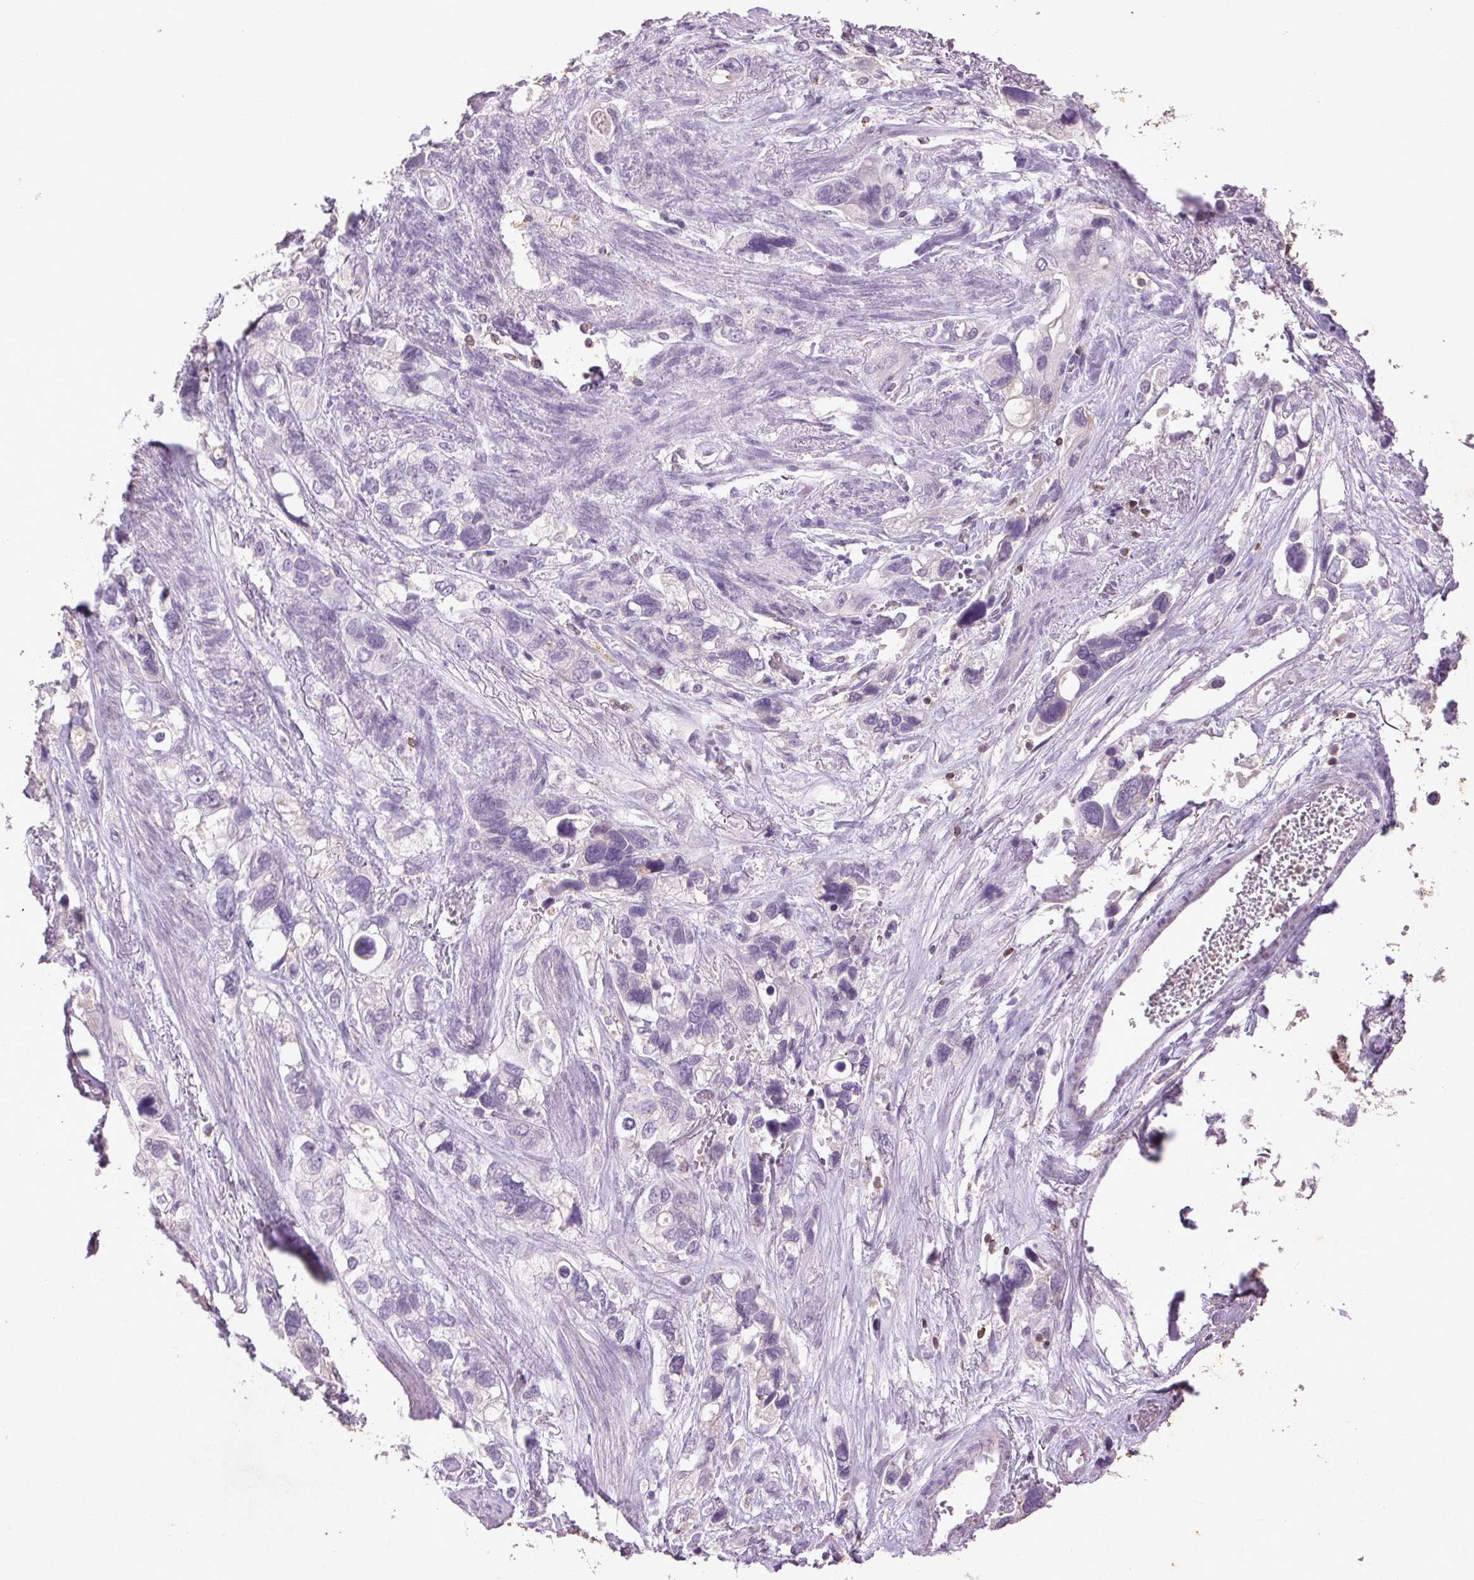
{"staining": {"intensity": "negative", "quantity": "none", "location": "none"}, "tissue": "stomach cancer", "cell_type": "Tumor cells", "image_type": "cancer", "snomed": [{"axis": "morphology", "description": "Adenocarcinoma, NOS"}, {"axis": "topography", "description": "Stomach, upper"}], "caption": "A high-resolution histopathology image shows immunohistochemistry staining of stomach cancer, which demonstrates no significant expression in tumor cells.", "gene": "FNDC7", "patient": {"sex": "female", "age": 81}}